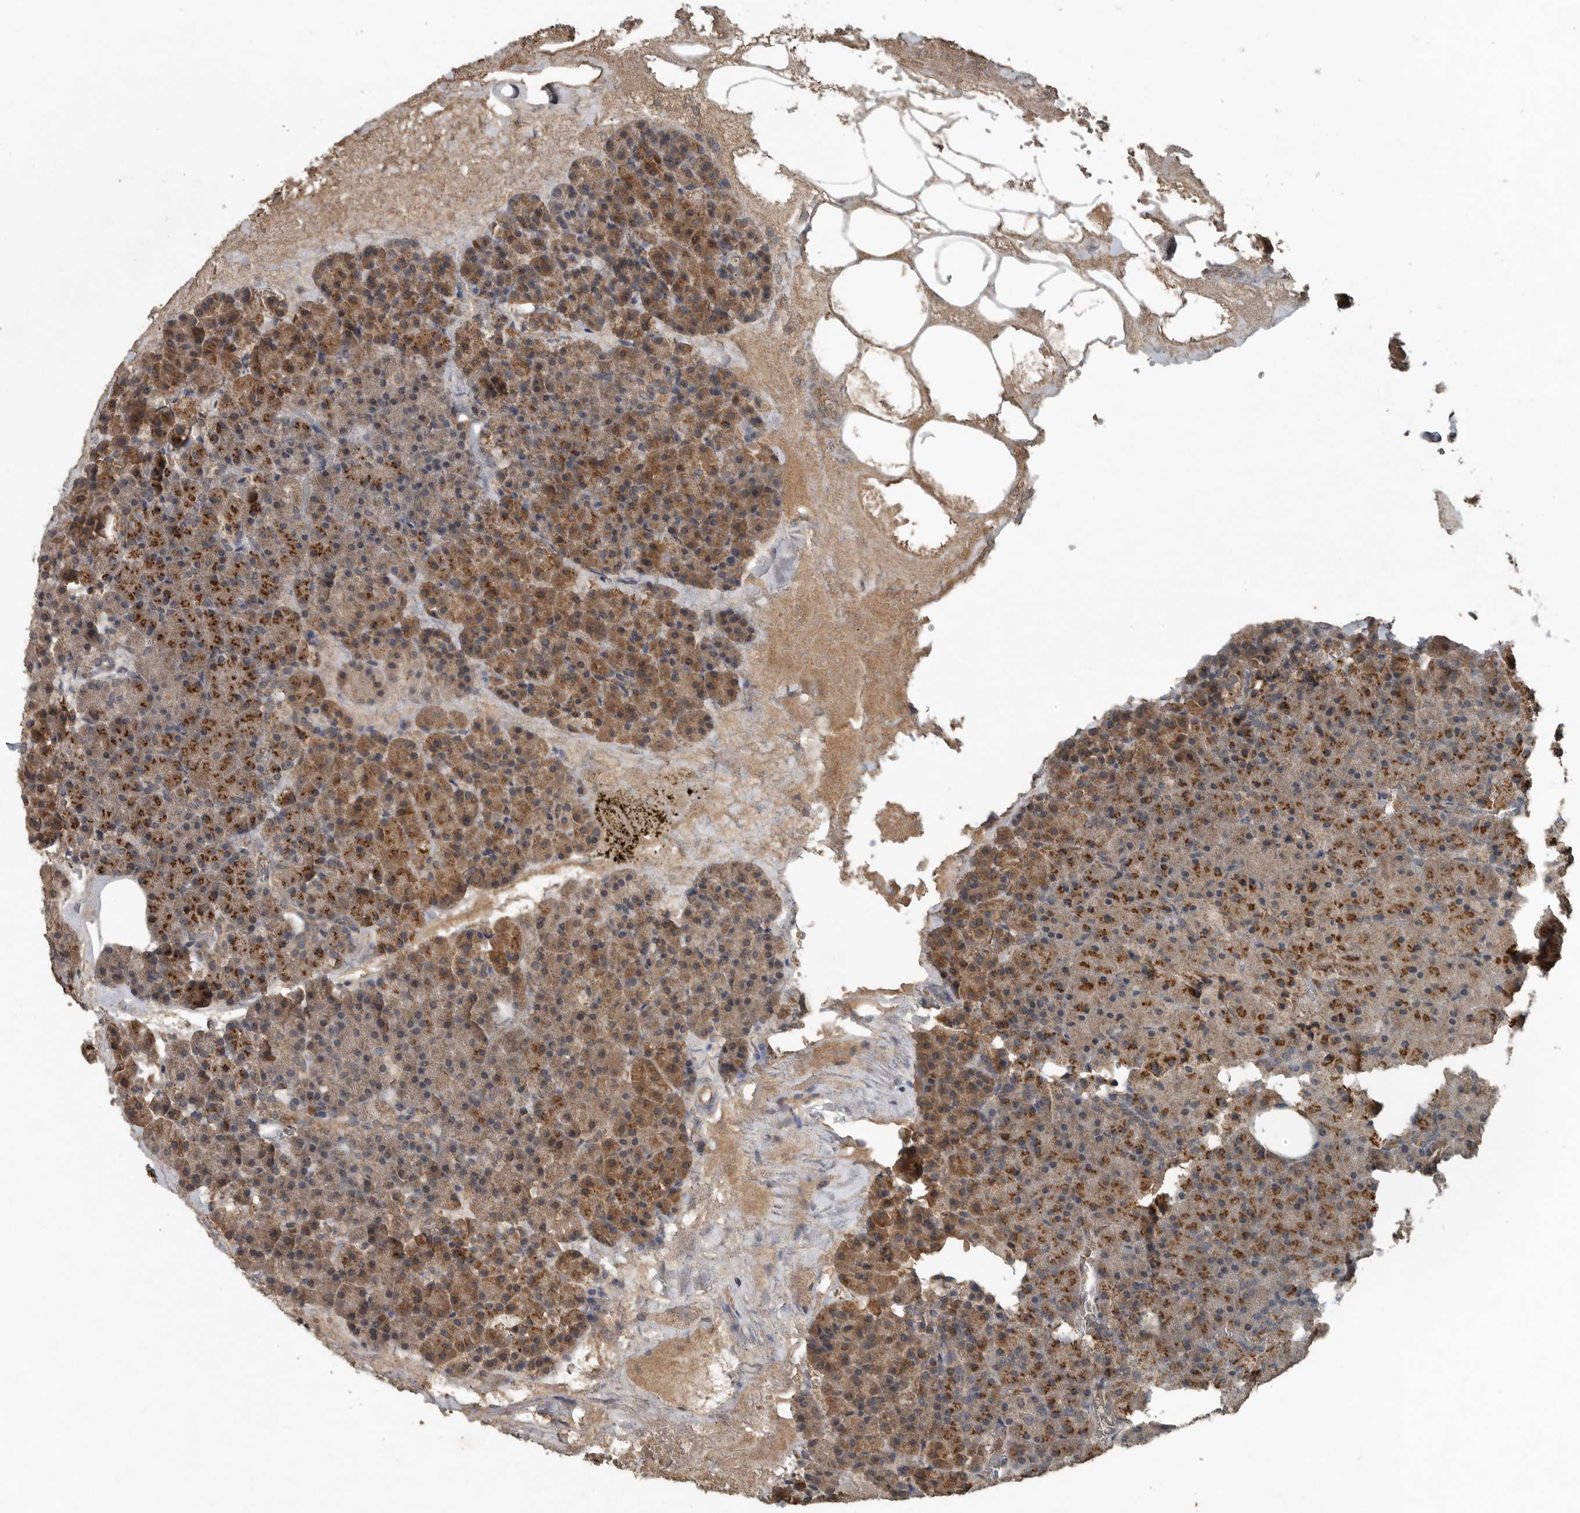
{"staining": {"intensity": "strong", "quantity": "25%-75%", "location": "cytoplasmic/membranous"}, "tissue": "pancreas", "cell_type": "Exocrine glandular cells", "image_type": "normal", "snomed": [{"axis": "morphology", "description": "Normal tissue, NOS"}, {"axis": "morphology", "description": "Carcinoid, malignant, NOS"}, {"axis": "topography", "description": "Pancreas"}], "caption": "Protein staining by immunohistochemistry (IHC) displays strong cytoplasmic/membranous positivity in approximately 25%-75% of exocrine glandular cells in benign pancreas. The staining was performed using DAB (3,3'-diaminobenzidine), with brown indicating positive protein expression. Nuclei are stained blue with hematoxylin.", "gene": "IL6ST", "patient": {"sex": "female", "age": 35}}